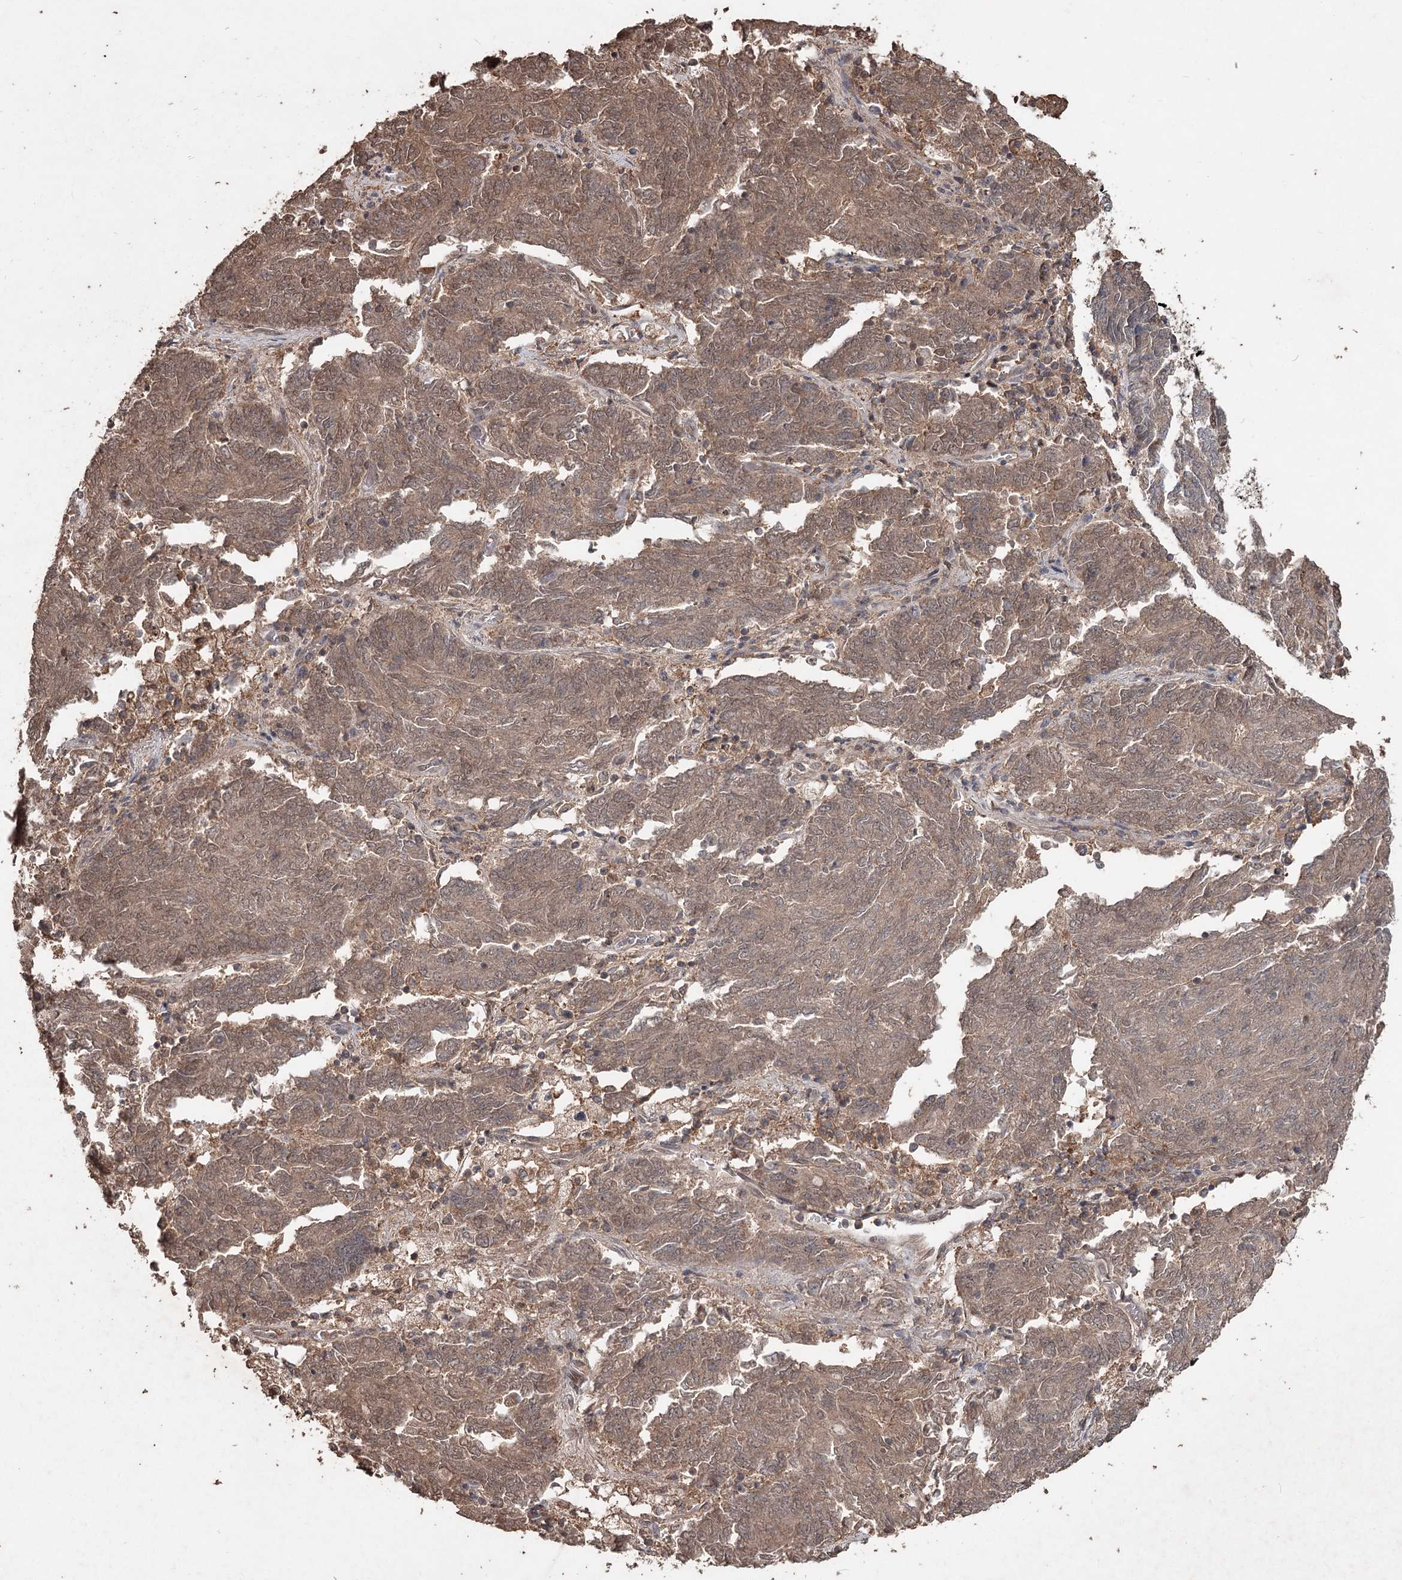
{"staining": {"intensity": "moderate", "quantity": ">75%", "location": "cytoplasmic/membranous,nuclear"}, "tissue": "endometrial cancer", "cell_type": "Tumor cells", "image_type": "cancer", "snomed": [{"axis": "morphology", "description": "Adenocarcinoma, NOS"}, {"axis": "topography", "description": "Endometrium"}], "caption": "A histopathology image of endometrial cancer (adenocarcinoma) stained for a protein displays moderate cytoplasmic/membranous and nuclear brown staining in tumor cells. The protein of interest is stained brown, and the nuclei are stained in blue (DAB IHC with brightfield microscopy, high magnification).", "gene": "FBXO7", "patient": {"sex": "female", "age": 80}}